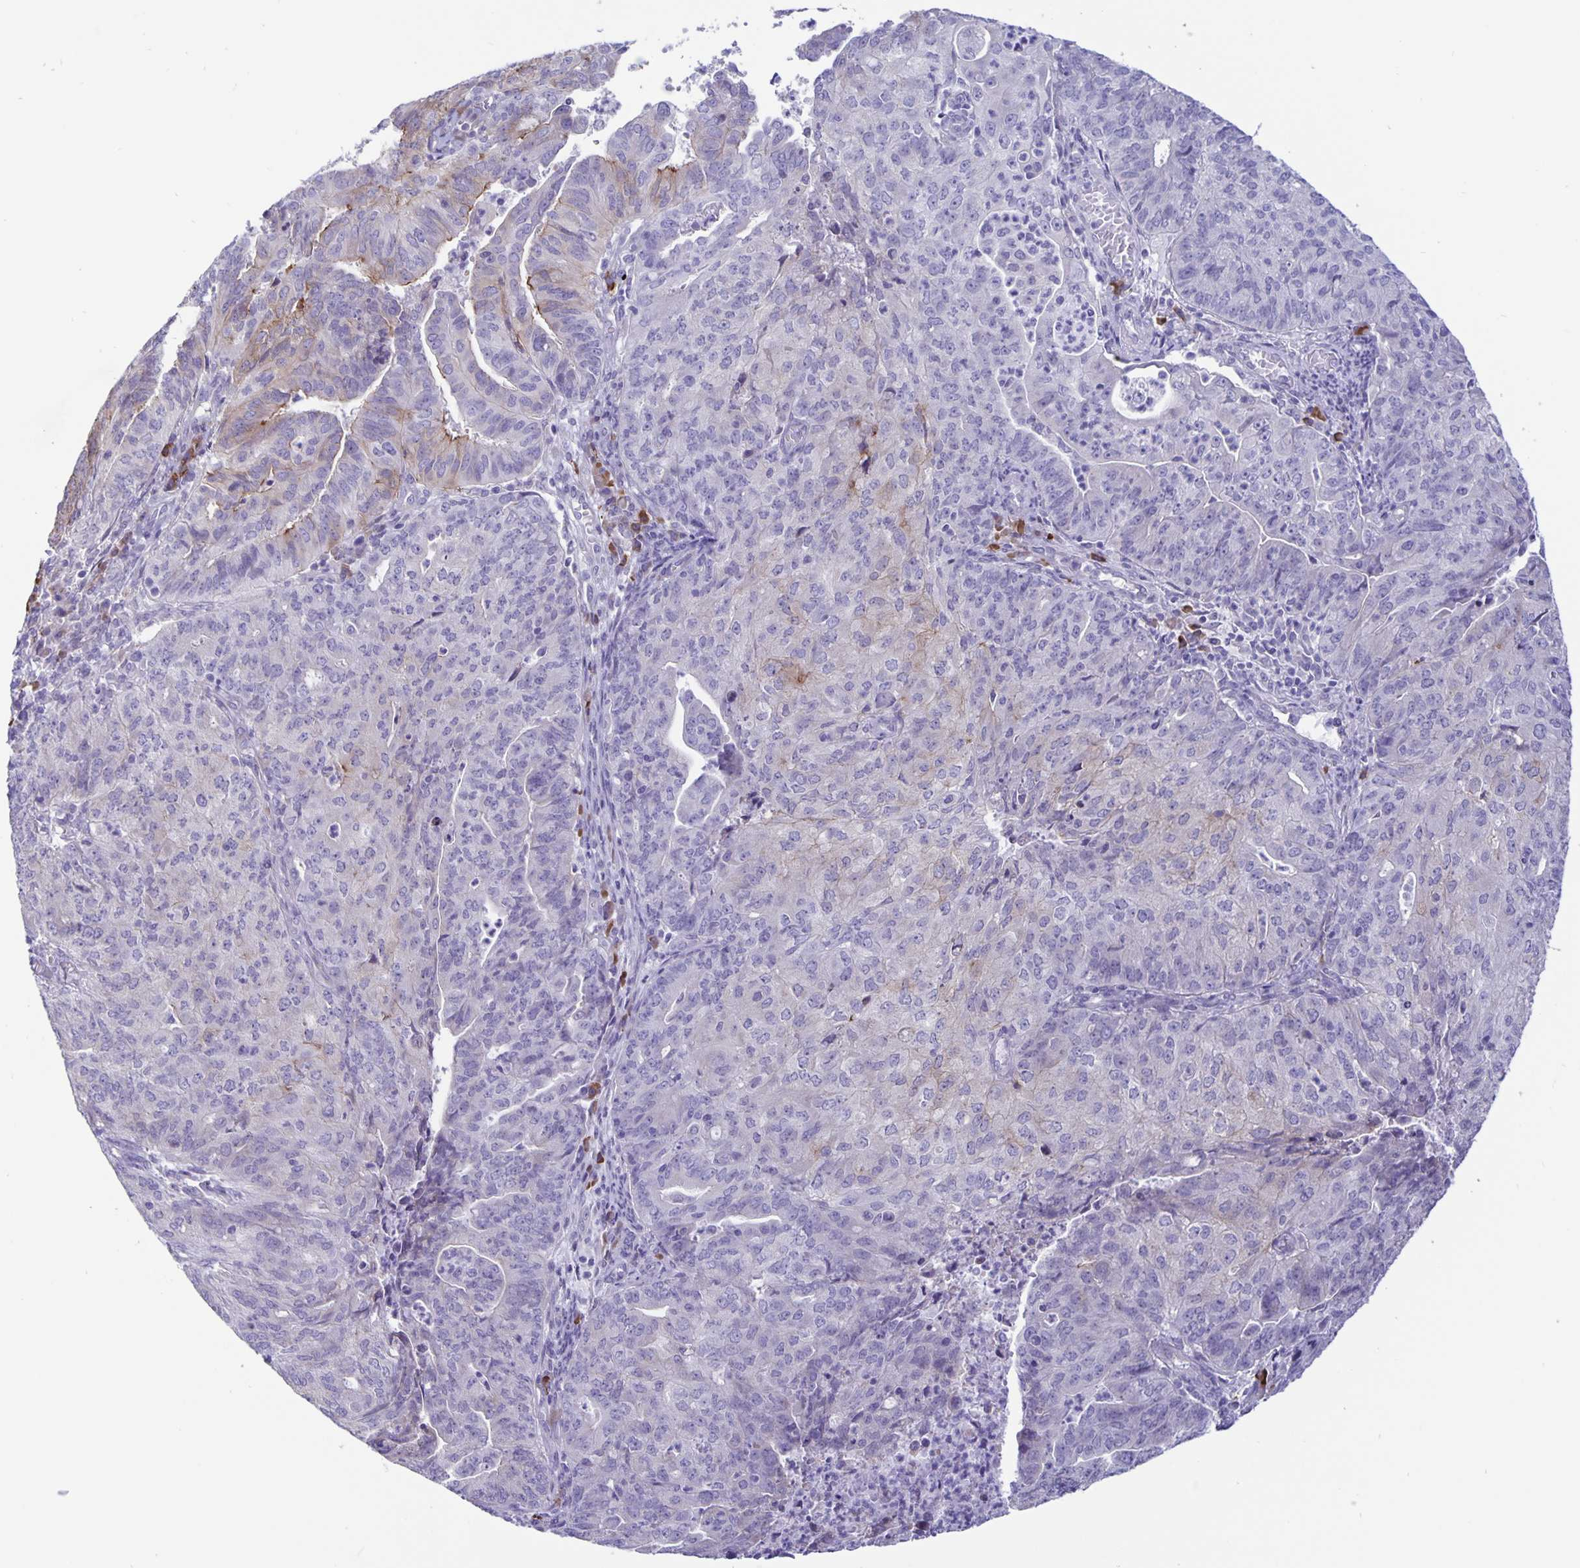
{"staining": {"intensity": "weak", "quantity": "<25%", "location": "cytoplasmic/membranous"}, "tissue": "endometrial cancer", "cell_type": "Tumor cells", "image_type": "cancer", "snomed": [{"axis": "morphology", "description": "Adenocarcinoma, NOS"}, {"axis": "topography", "description": "Endometrium"}], "caption": "Tumor cells show no significant expression in endometrial cancer.", "gene": "ERMN", "patient": {"sex": "female", "age": 82}}